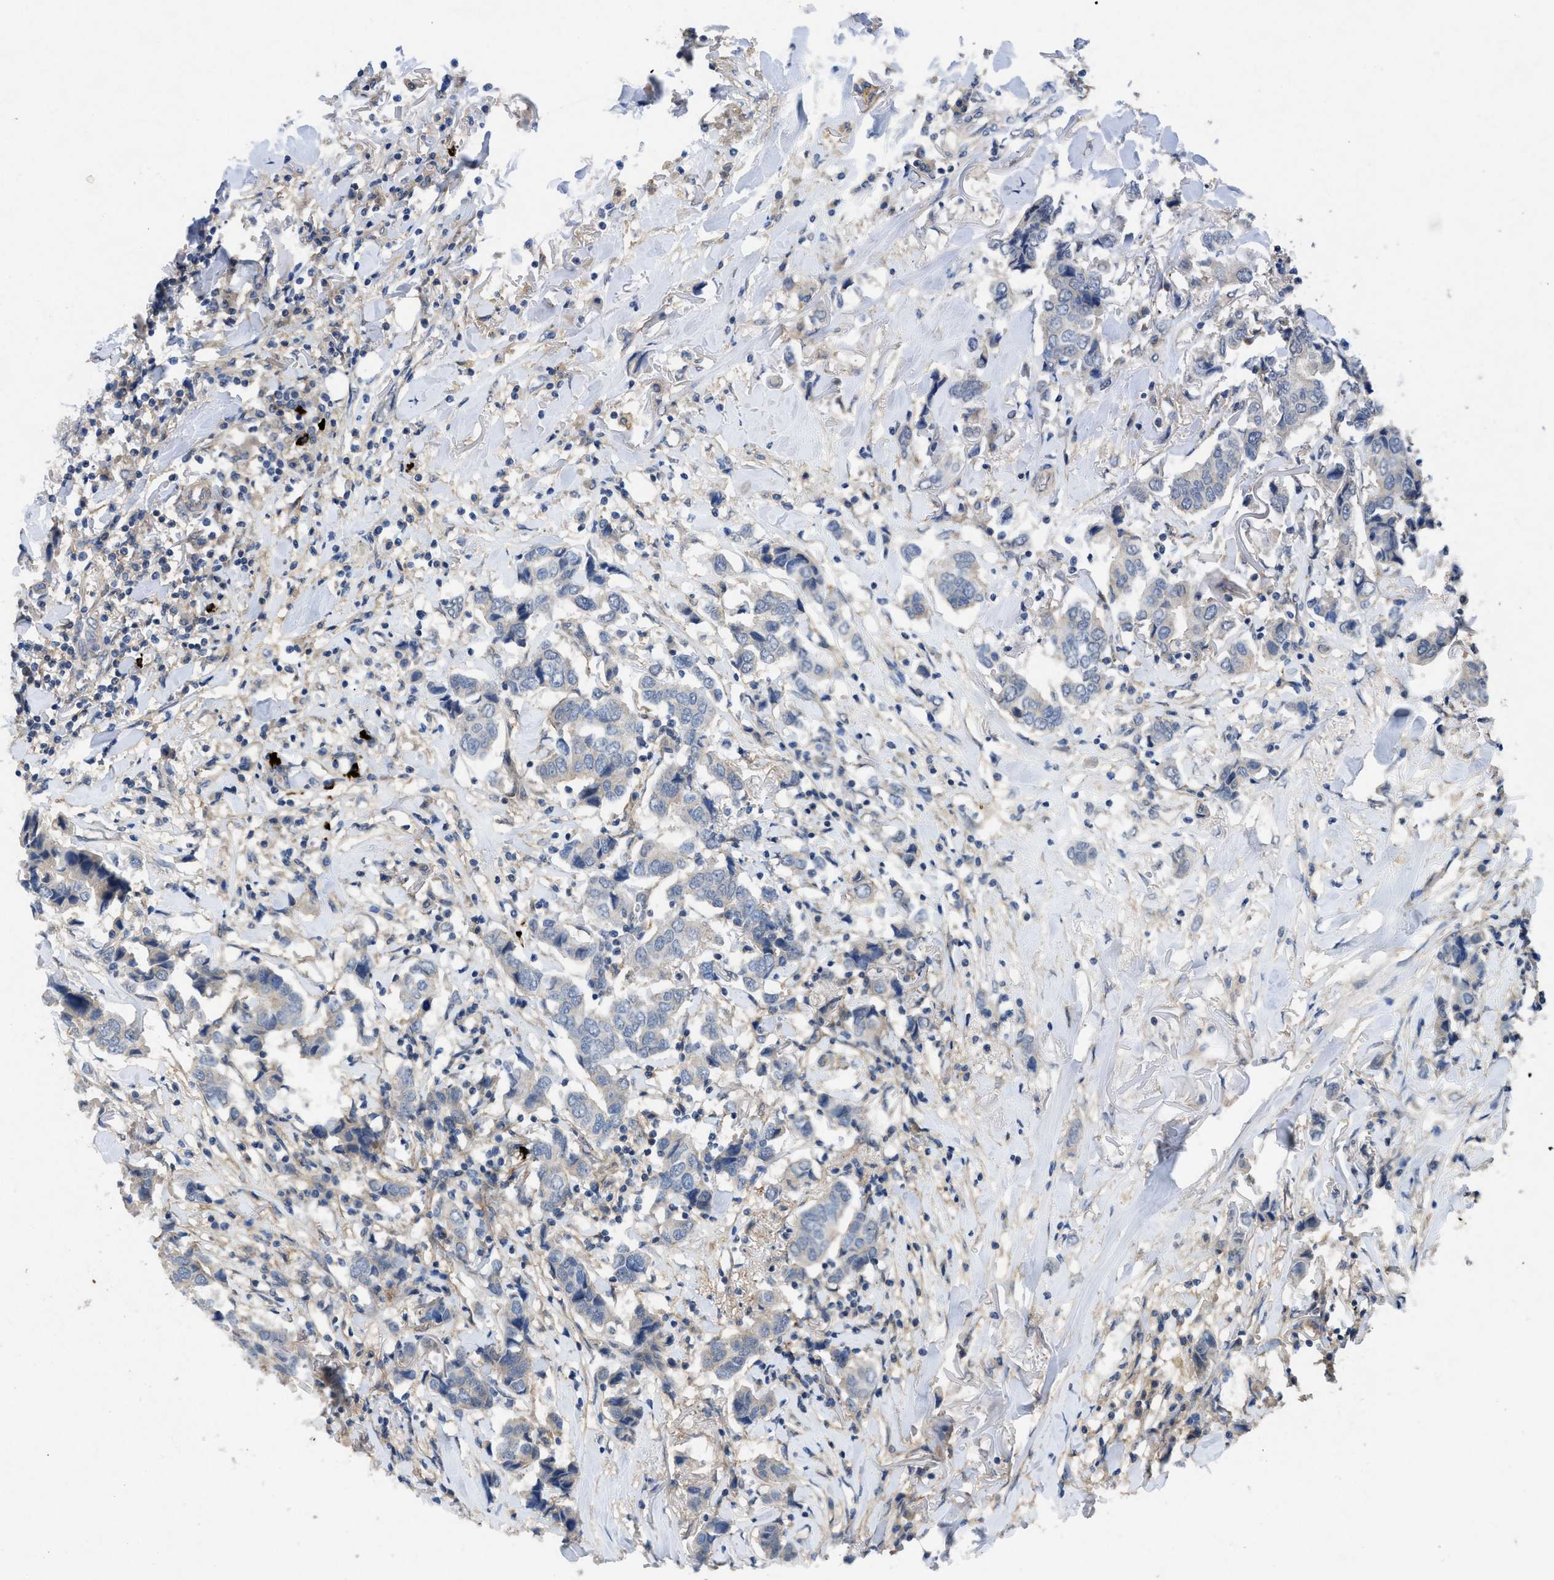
{"staining": {"intensity": "negative", "quantity": "none", "location": "none"}, "tissue": "breast cancer", "cell_type": "Tumor cells", "image_type": "cancer", "snomed": [{"axis": "morphology", "description": "Duct carcinoma"}, {"axis": "topography", "description": "Breast"}], "caption": "Tumor cells show no significant expression in breast infiltrating ductal carcinoma.", "gene": "PANX1", "patient": {"sex": "female", "age": 80}}